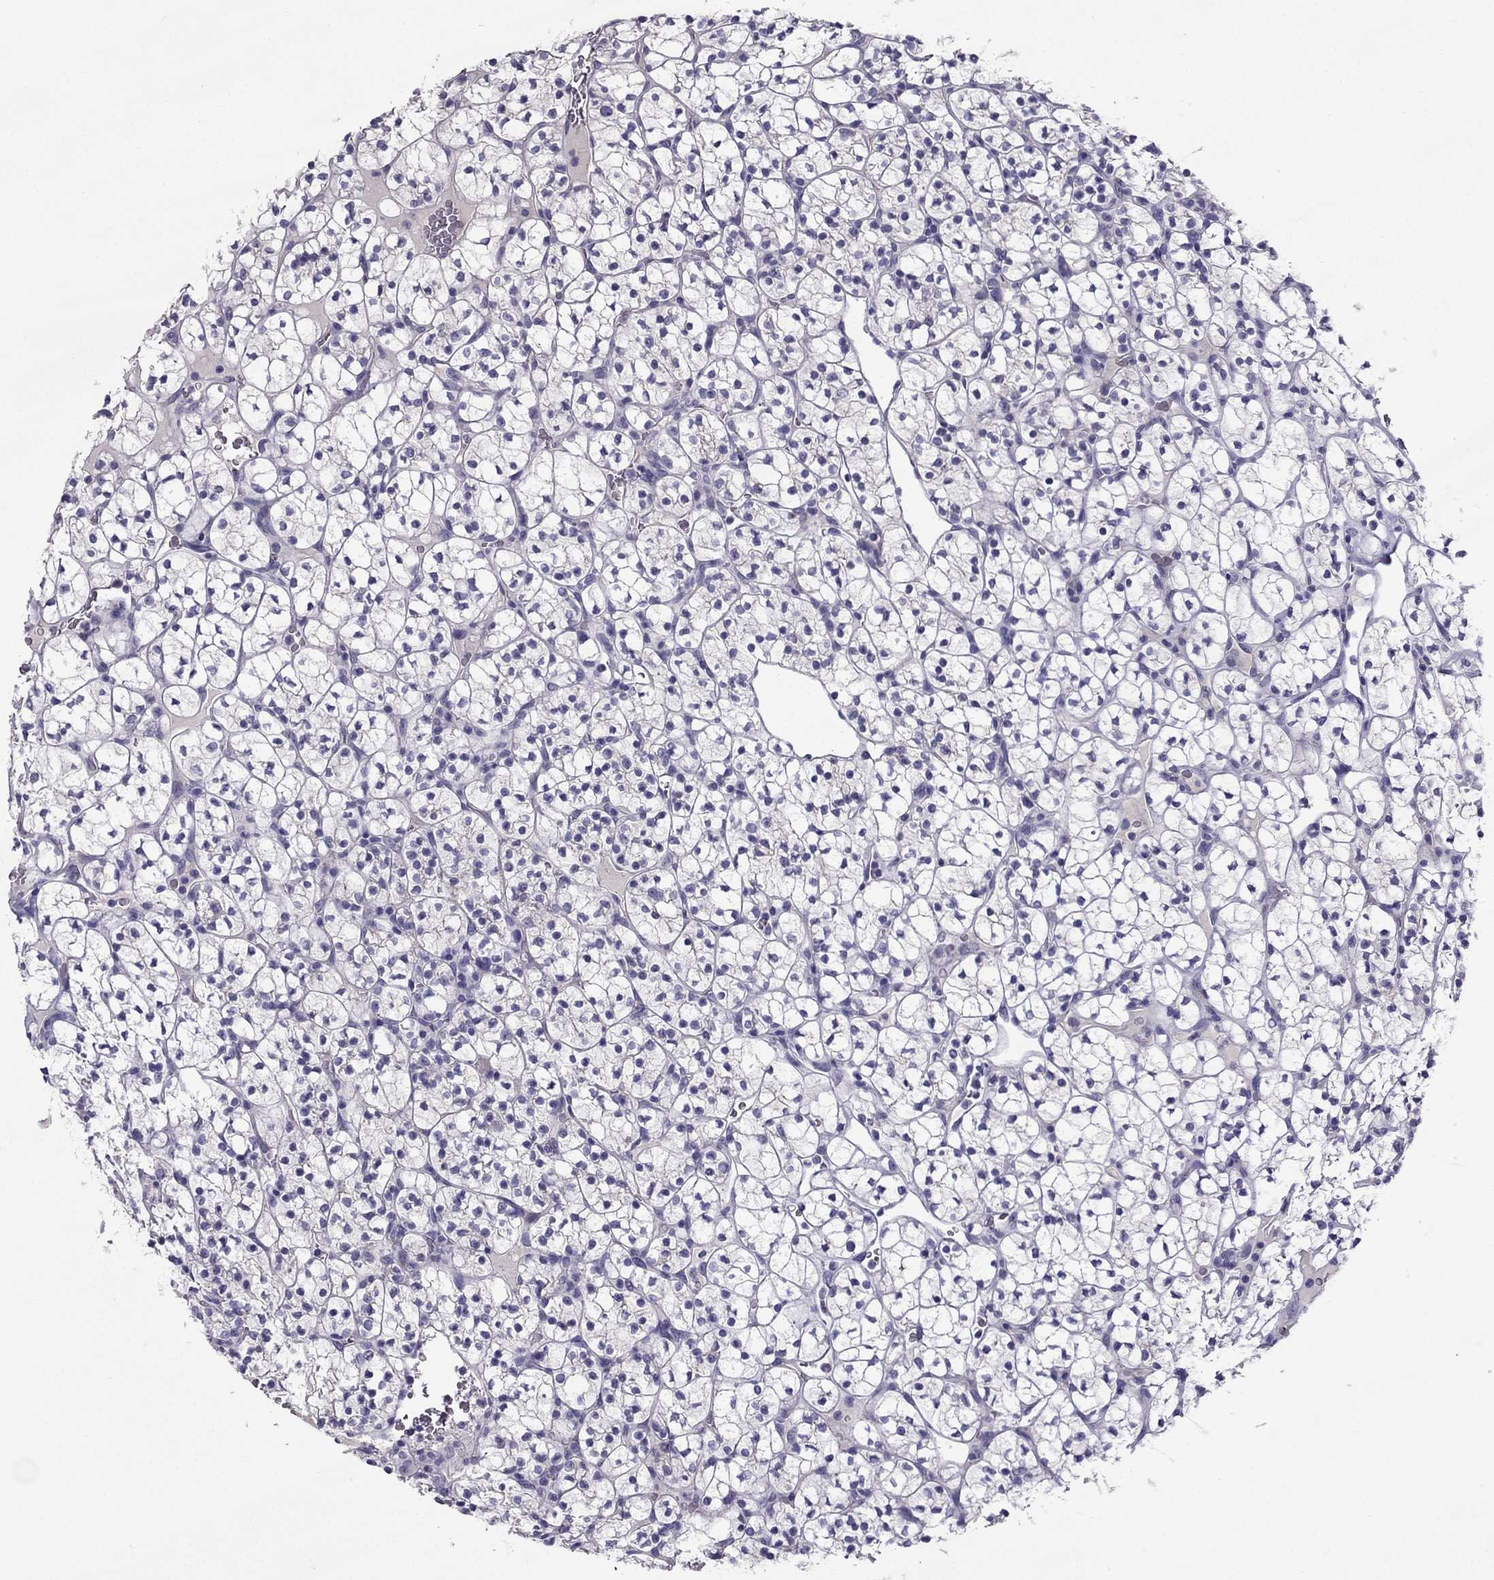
{"staining": {"intensity": "negative", "quantity": "none", "location": "none"}, "tissue": "renal cancer", "cell_type": "Tumor cells", "image_type": "cancer", "snomed": [{"axis": "morphology", "description": "Adenocarcinoma, NOS"}, {"axis": "topography", "description": "Kidney"}], "caption": "Immunohistochemistry of human renal cancer exhibits no staining in tumor cells.", "gene": "MYBPH", "patient": {"sex": "female", "age": 89}}